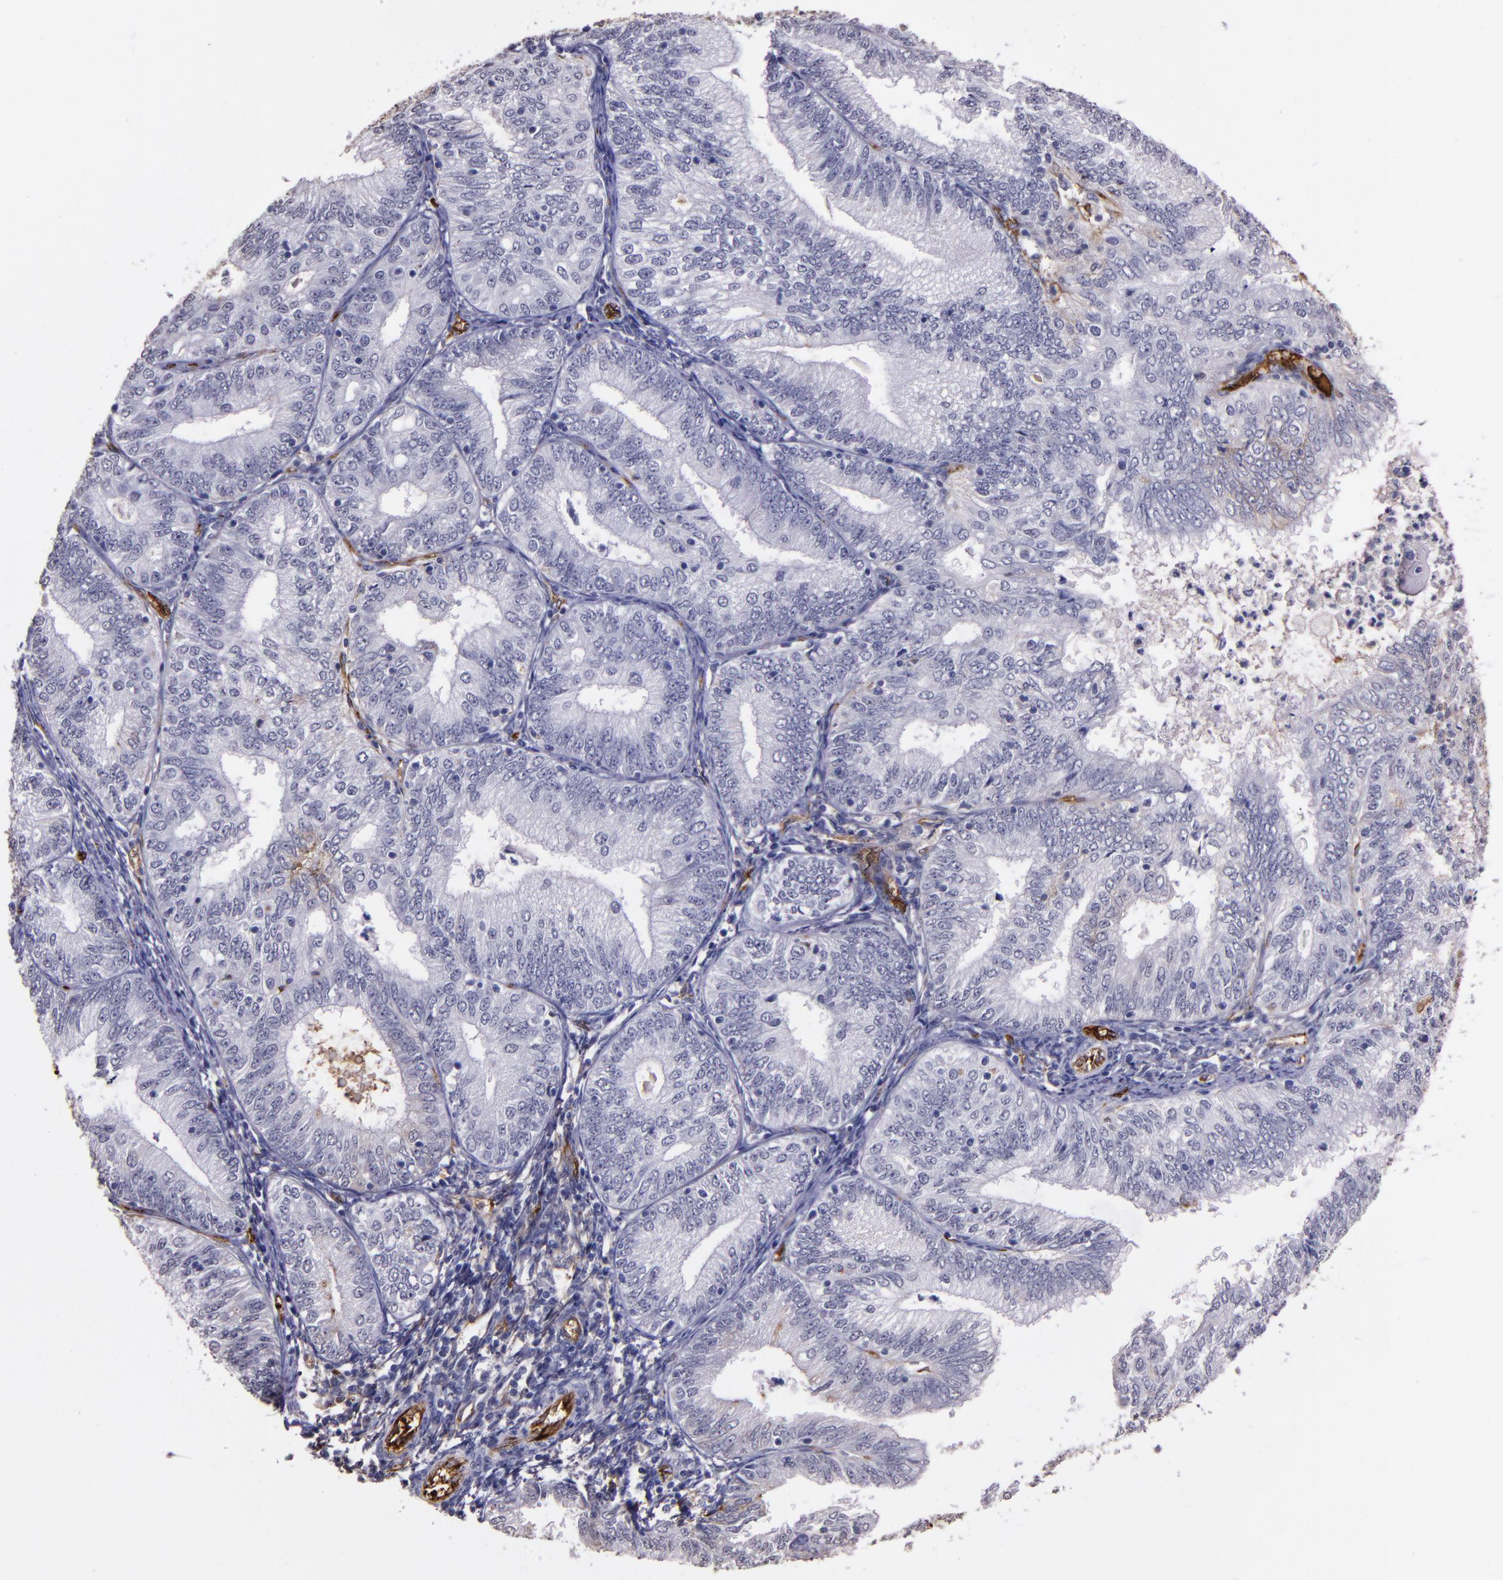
{"staining": {"intensity": "negative", "quantity": "none", "location": "none"}, "tissue": "endometrial cancer", "cell_type": "Tumor cells", "image_type": "cancer", "snomed": [{"axis": "morphology", "description": "Adenocarcinoma, NOS"}, {"axis": "topography", "description": "Endometrium"}], "caption": "Adenocarcinoma (endometrial) was stained to show a protein in brown. There is no significant positivity in tumor cells.", "gene": "A2M", "patient": {"sex": "female", "age": 69}}